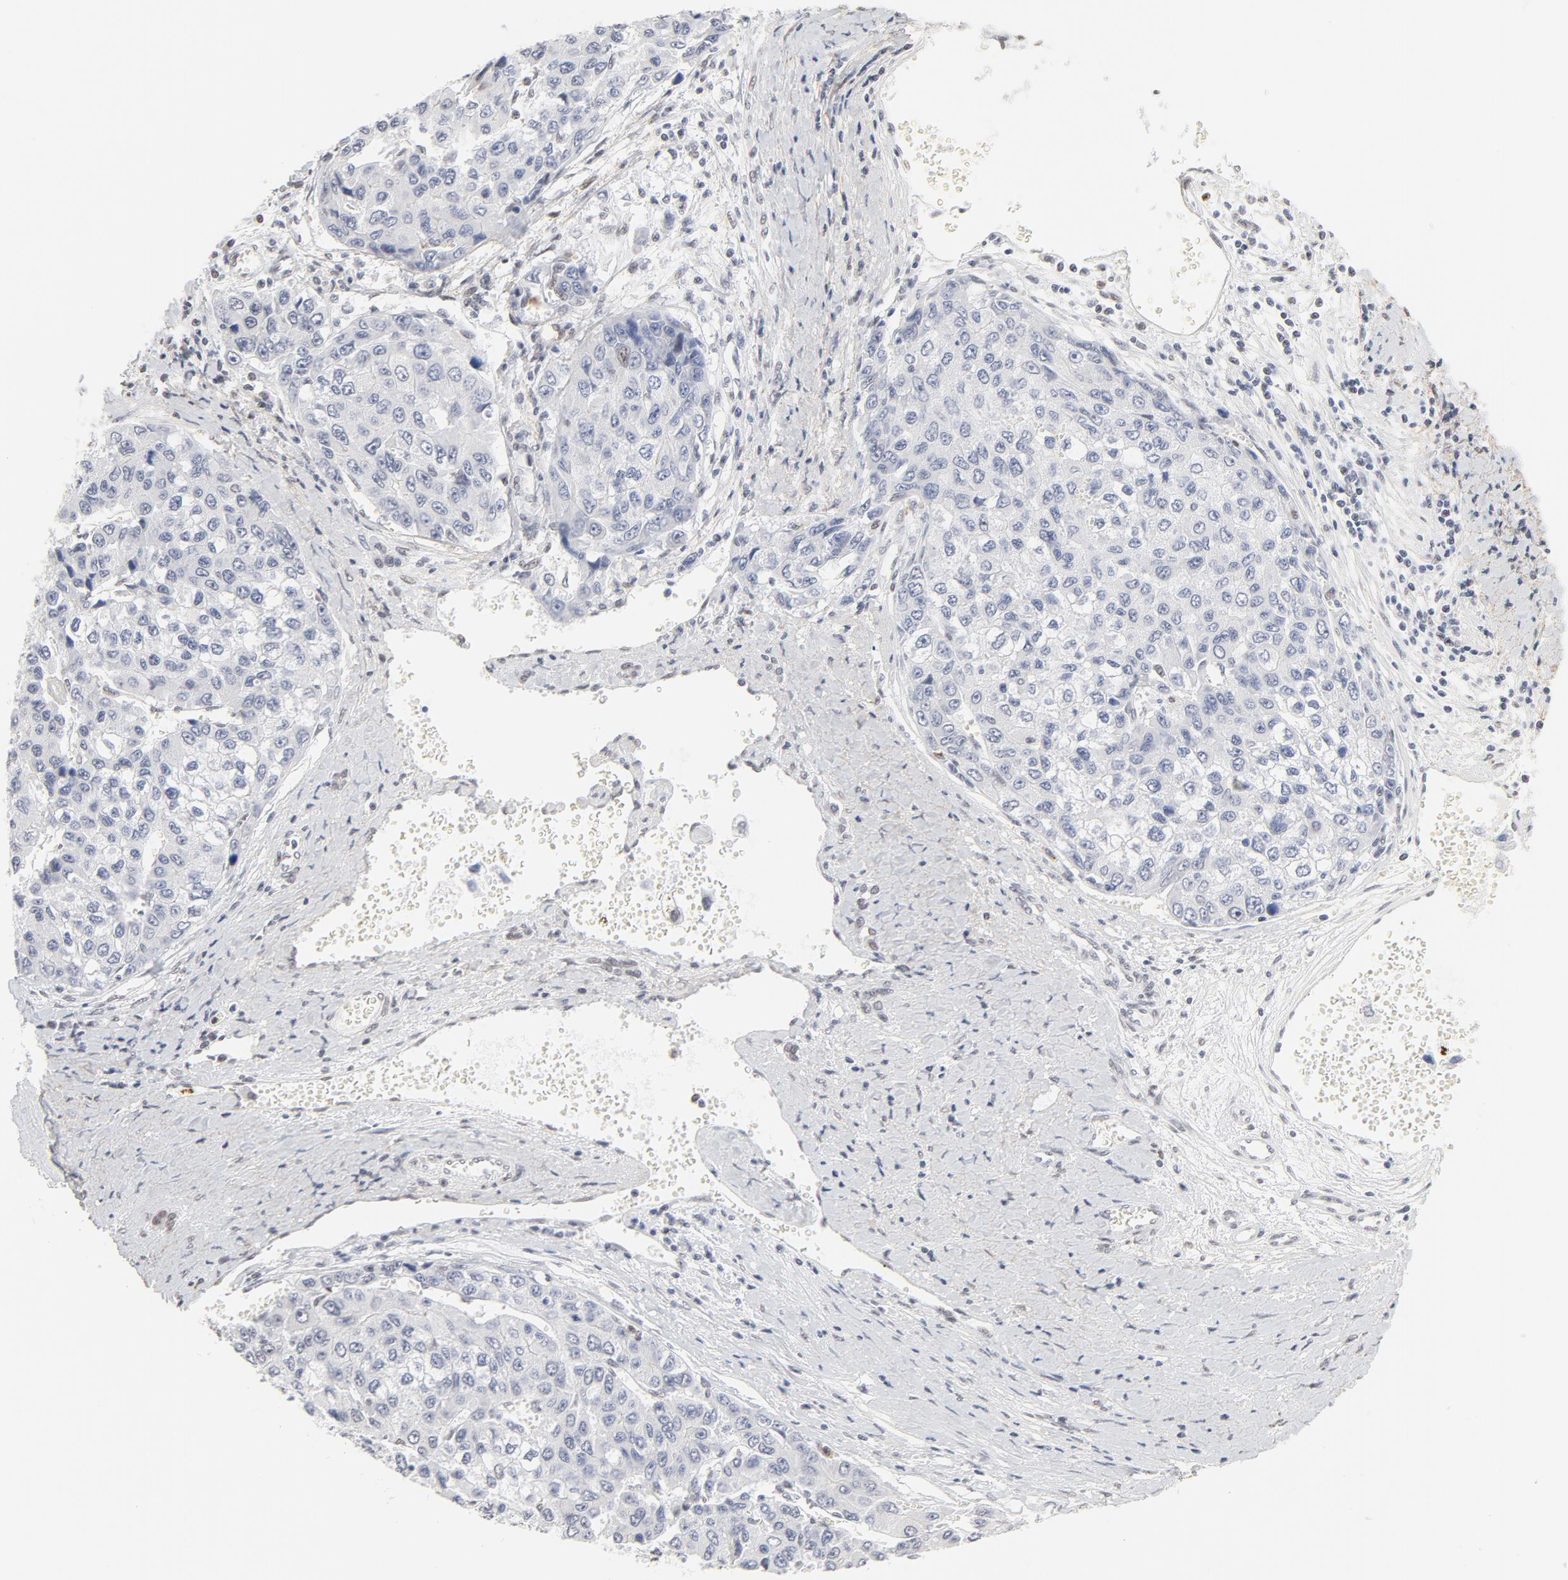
{"staining": {"intensity": "negative", "quantity": "none", "location": "none"}, "tissue": "liver cancer", "cell_type": "Tumor cells", "image_type": "cancer", "snomed": [{"axis": "morphology", "description": "Carcinoma, Hepatocellular, NOS"}, {"axis": "topography", "description": "Liver"}], "caption": "Liver hepatocellular carcinoma was stained to show a protein in brown. There is no significant expression in tumor cells. (IHC, brightfield microscopy, high magnification).", "gene": "PBX1", "patient": {"sex": "female", "age": 66}}